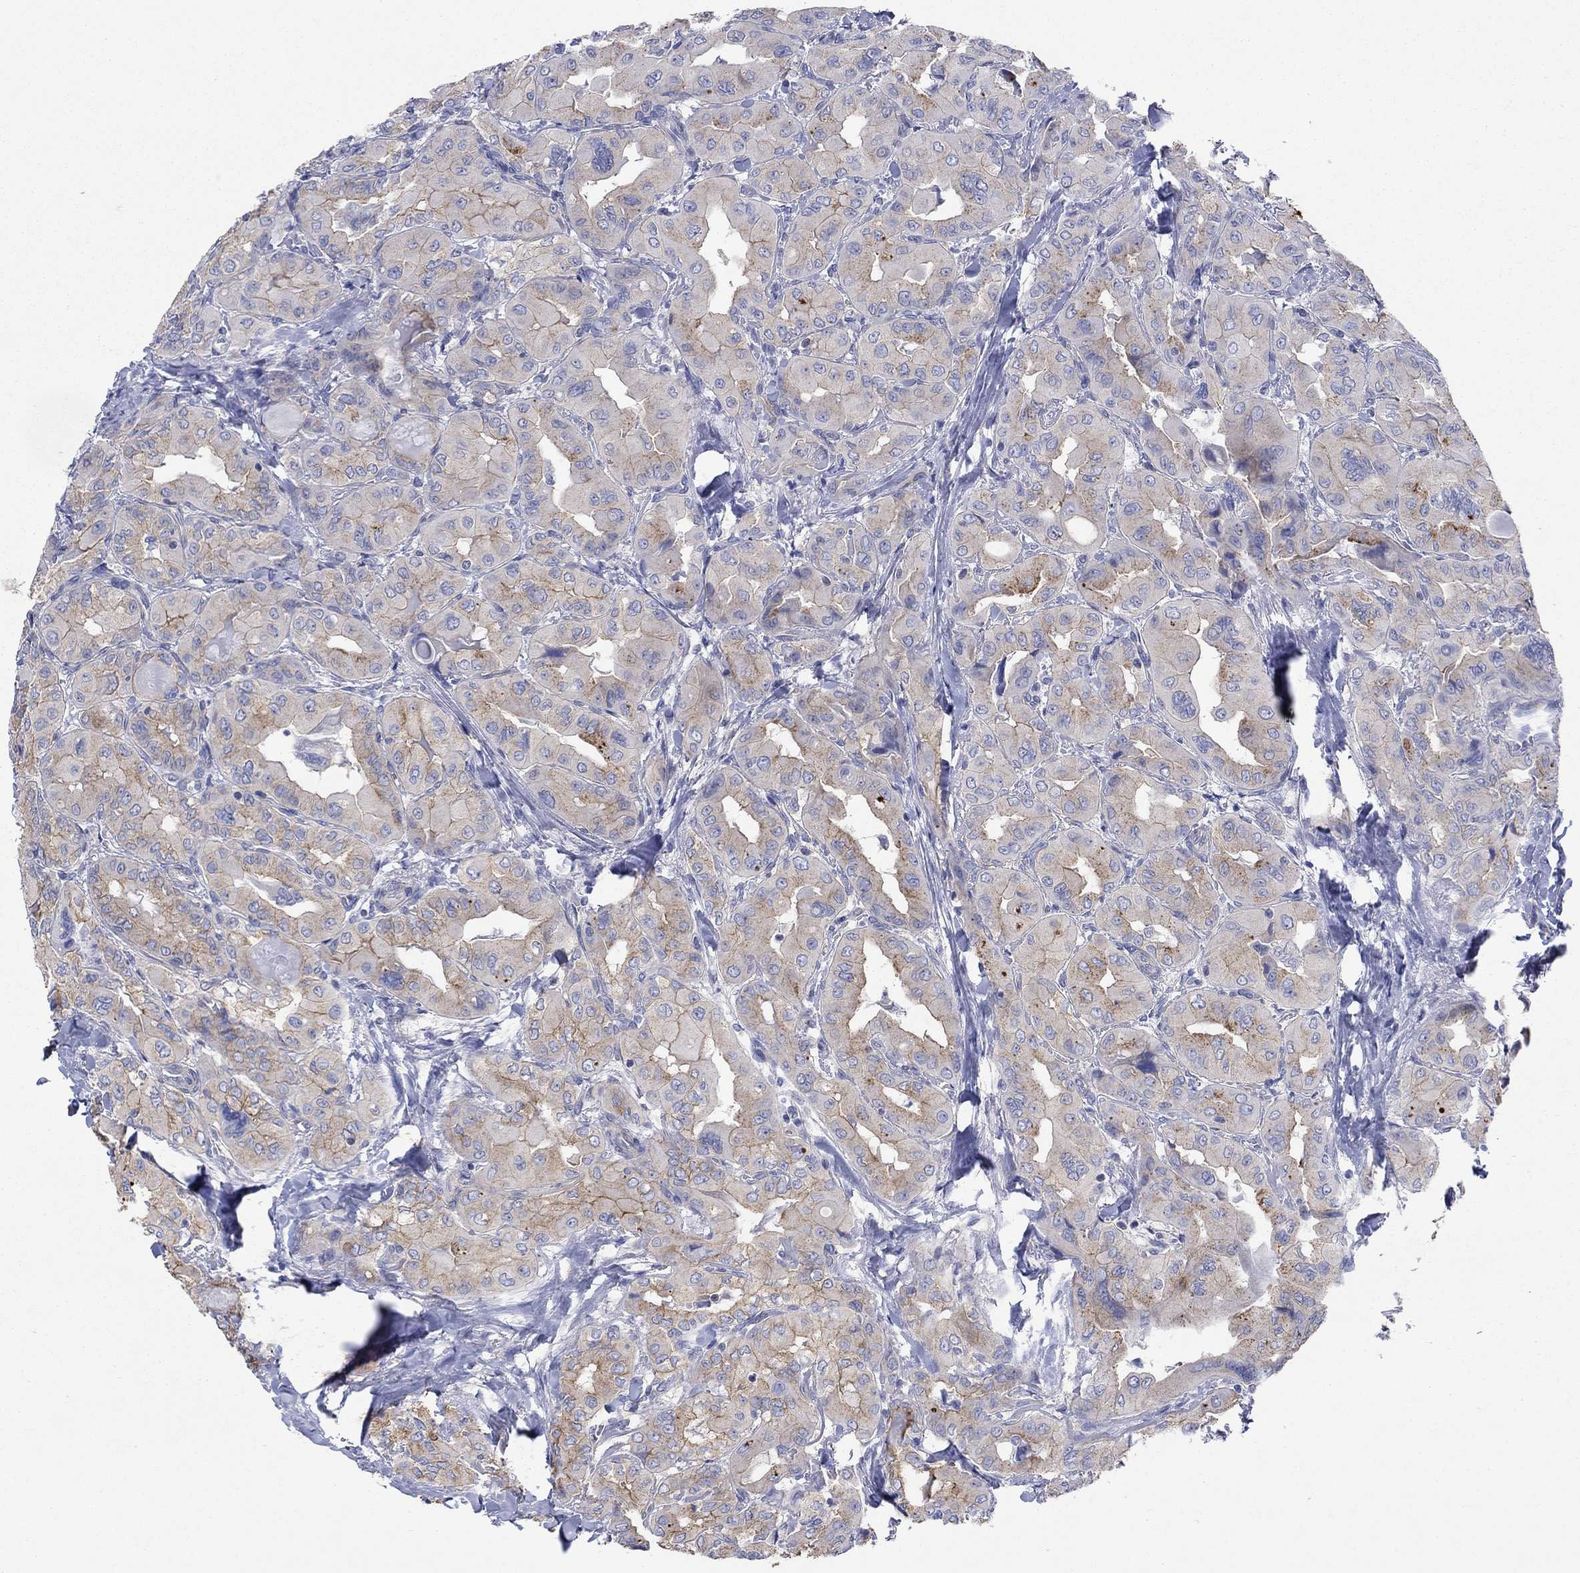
{"staining": {"intensity": "moderate", "quantity": "<25%", "location": "cytoplasmic/membranous"}, "tissue": "thyroid cancer", "cell_type": "Tumor cells", "image_type": "cancer", "snomed": [{"axis": "morphology", "description": "Normal tissue, NOS"}, {"axis": "morphology", "description": "Papillary adenocarcinoma, NOS"}, {"axis": "topography", "description": "Thyroid gland"}], "caption": "Thyroid cancer (papillary adenocarcinoma) tissue demonstrates moderate cytoplasmic/membranous positivity in about <25% of tumor cells, visualized by immunohistochemistry.", "gene": "TPRN", "patient": {"sex": "female", "age": 66}}